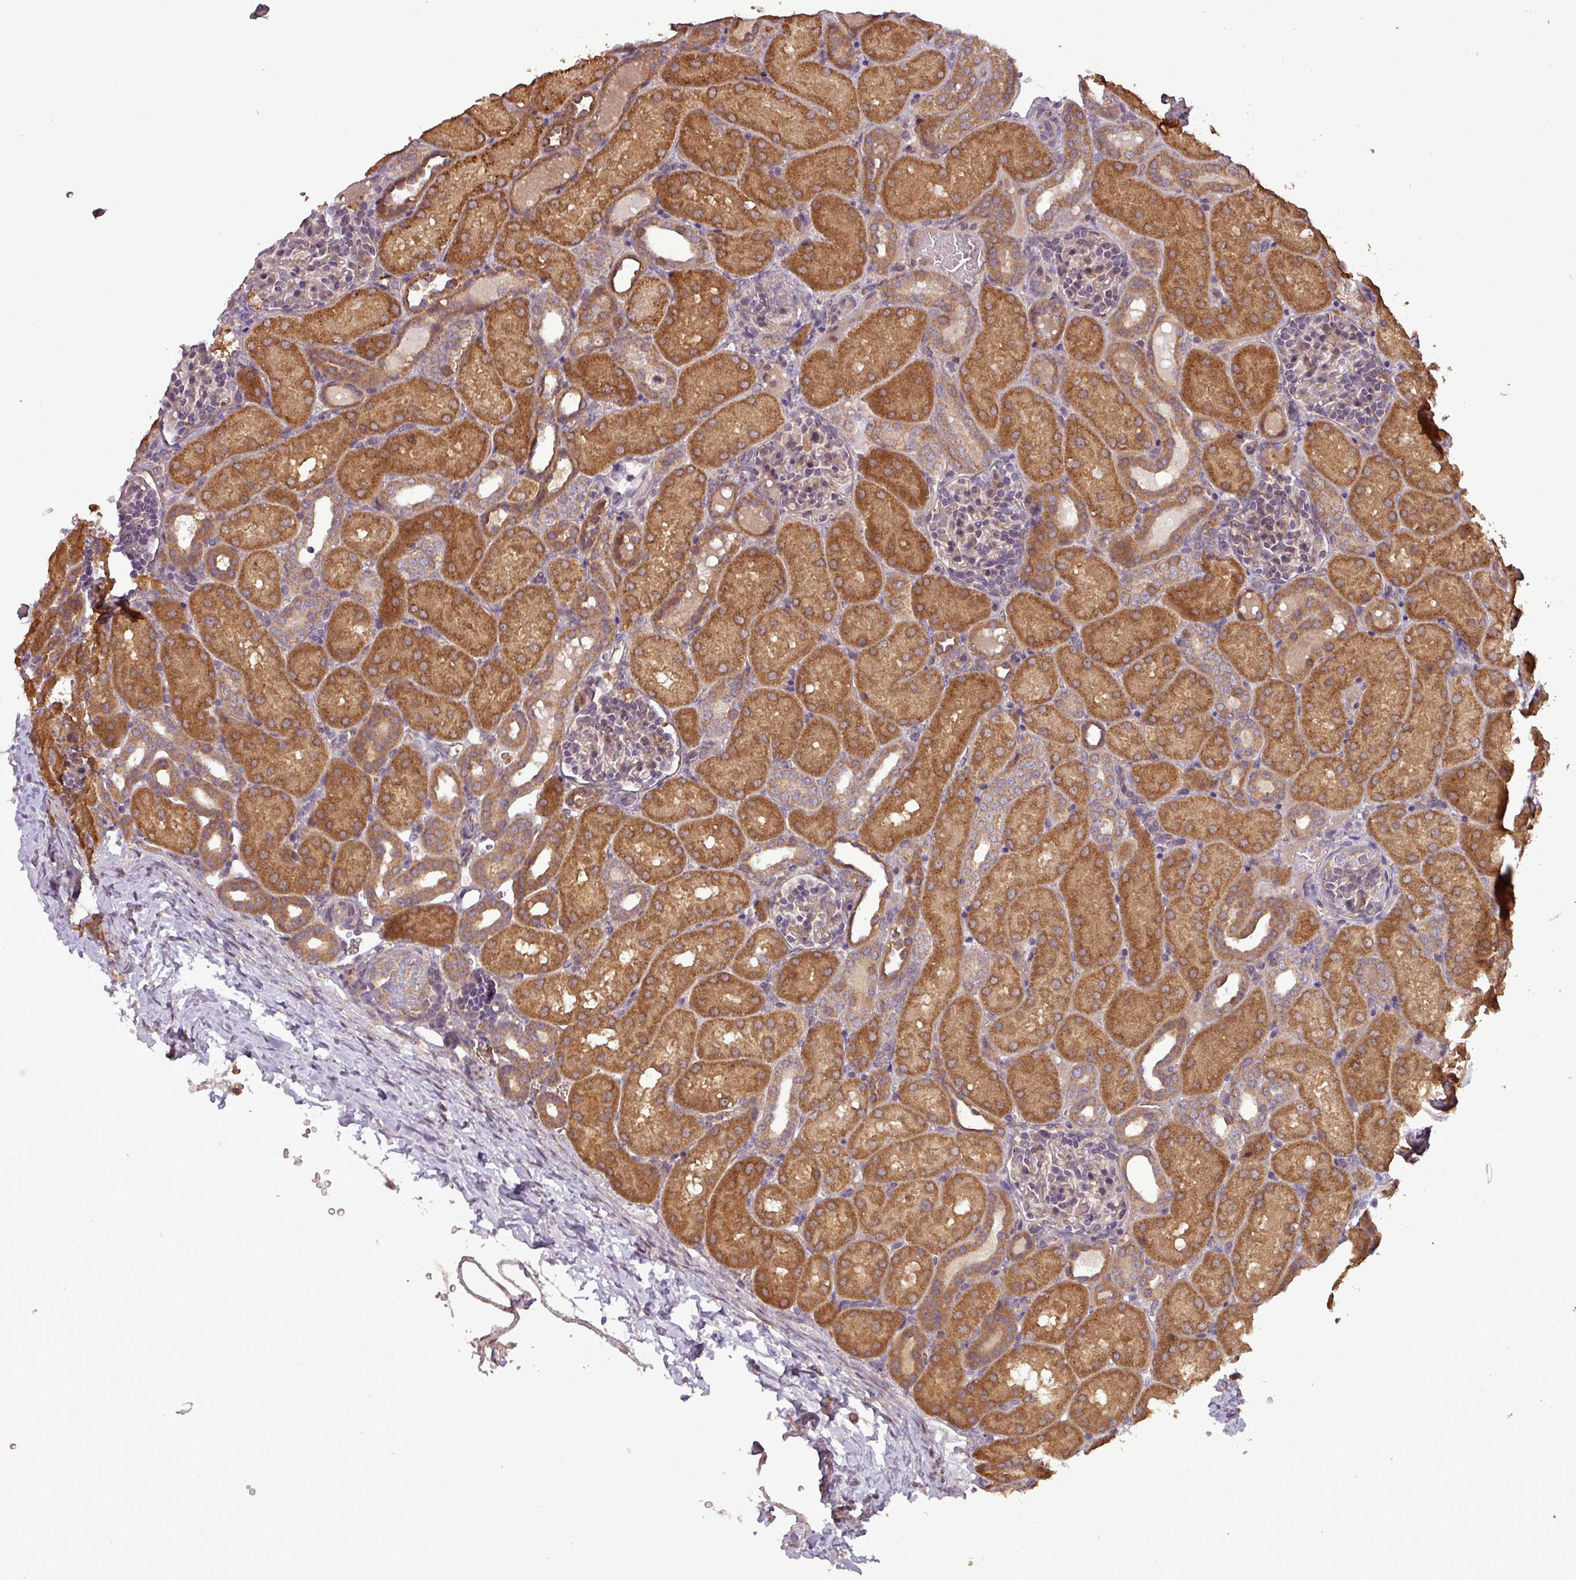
{"staining": {"intensity": "negative", "quantity": "none", "location": "none"}, "tissue": "kidney", "cell_type": "Cells in glomeruli", "image_type": "normal", "snomed": [{"axis": "morphology", "description": "Normal tissue, NOS"}, {"axis": "topography", "description": "Kidney"}], "caption": "There is no significant positivity in cells in glomeruli of kidney. (DAB (3,3'-diaminobenzidine) IHC visualized using brightfield microscopy, high magnification).", "gene": "NT5C3A", "patient": {"sex": "male", "age": 1}}